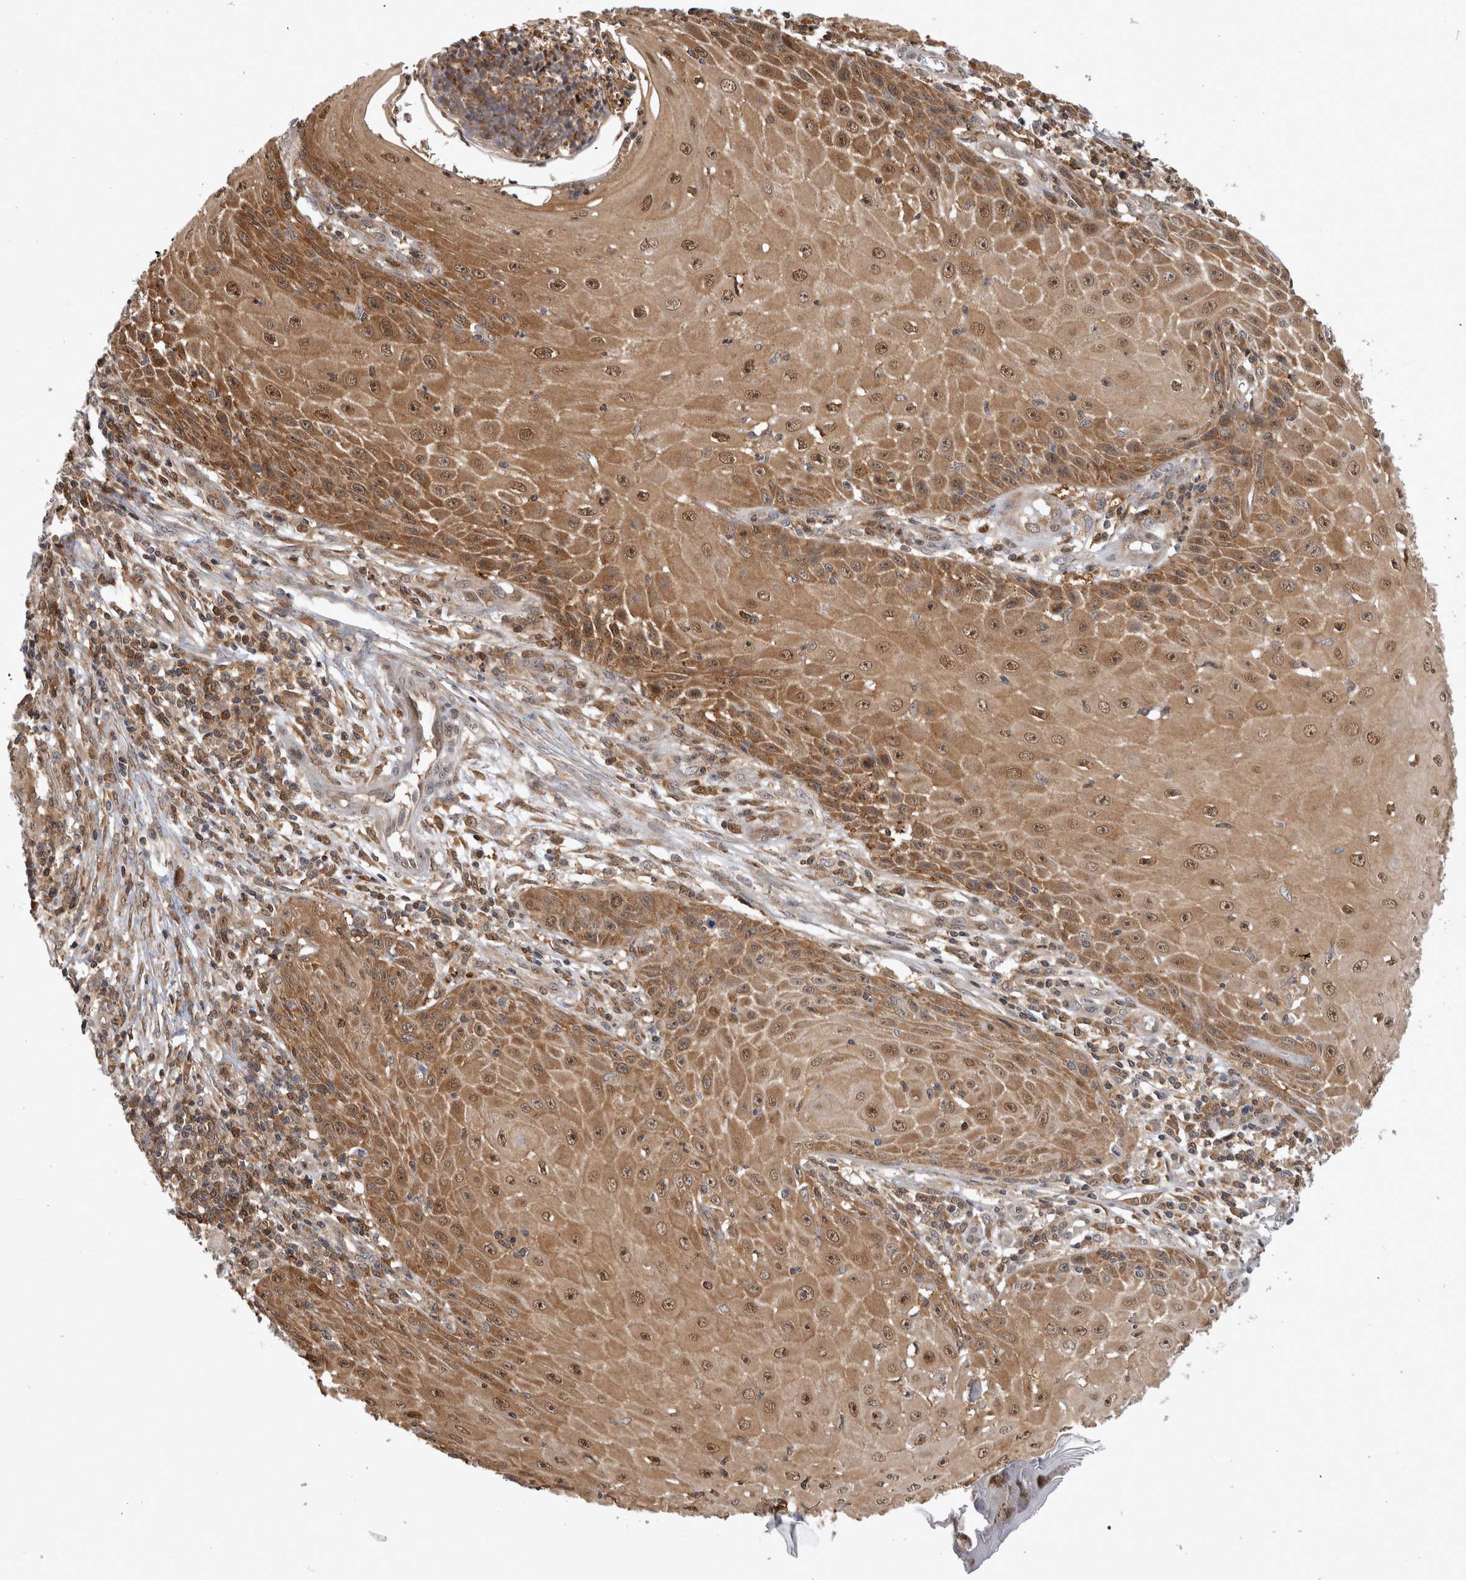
{"staining": {"intensity": "moderate", "quantity": ">75%", "location": "cytoplasmic/membranous,nuclear"}, "tissue": "skin cancer", "cell_type": "Tumor cells", "image_type": "cancer", "snomed": [{"axis": "morphology", "description": "Squamous cell carcinoma, NOS"}, {"axis": "topography", "description": "Skin"}], "caption": "Immunohistochemistry (IHC) staining of skin cancer (squamous cell carcinoma), which reveals medium levels of moderate cytoplasmic/membranous and nuclear expression in about >75% of tumor cells indicating moderate cytoplasmic/membranous and nuclear protein staining. The staining was performed using DAB (3,3'-diaminobenzidine) (brown) for protein detection and nuclei were counterstained in hematoxylin (blue).", "gene": "ASTN2", "patient": {"sex": "female", "age": 73}}